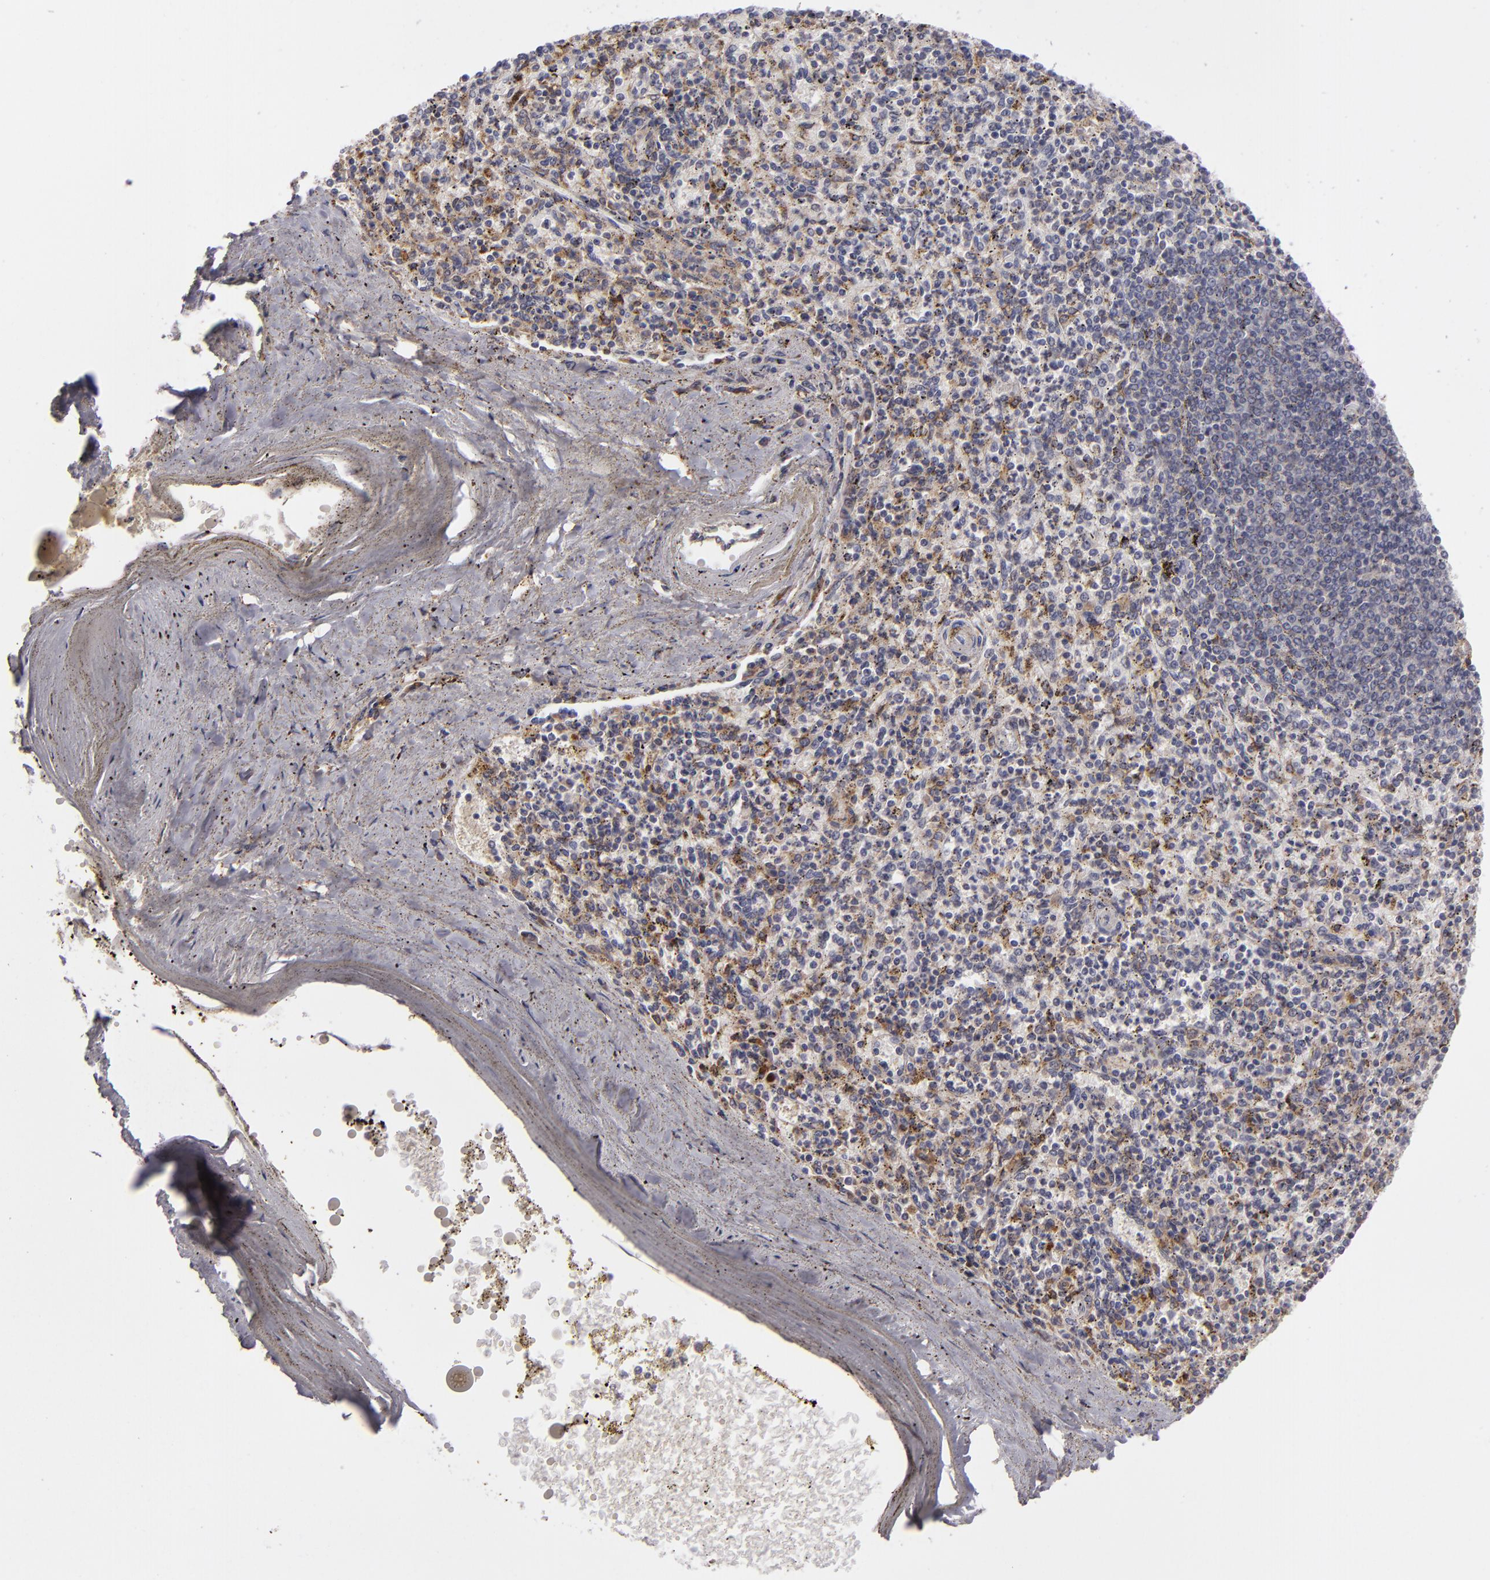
{"staining": {"intensity": "weak", "quantity": "<25%", "location": "cytoplasmic/membranous"}, "tissue": "spleen", "cell_type": "Cells in red pulp", "image_type": "normal", "snomed": [{"axis": "morphology", "description": "Normal tissue, NOS"}, {"axis": "topography", "description": "Spleen"}], "caption": "IHC of normal spleen displays no staining in cells in red pulp. (Brightfield microscopy of DAB immunohistochemistry at high magnification).", "gene": "CFB", "patient": {"sex": "male", "age": 72}}